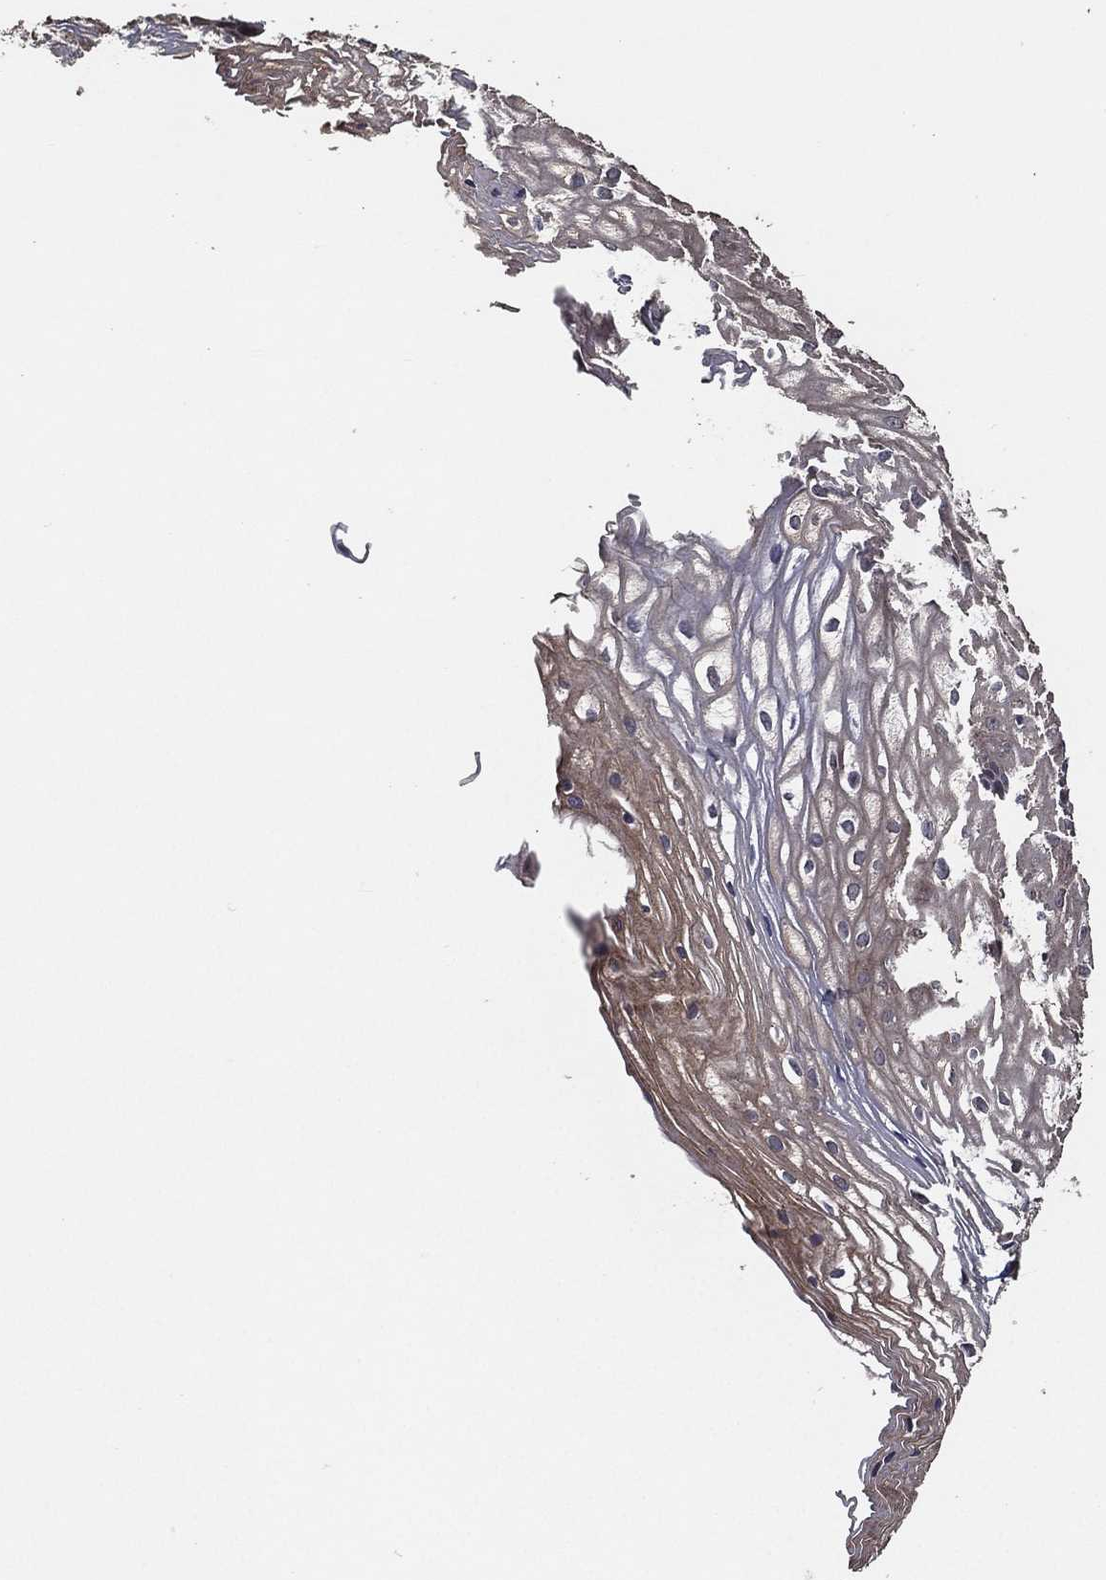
{"staining": {"intensity": "moderate", "quantity": "<25%", "location": "cytoplasmic/membranous"}, "tissue": "vagina", "cell_type": "Squamous epithelial cells", "image_type": "normal", "snomed": [{"axis": "morphology", "description": "Normal tissue, NOS"}, {"axis": "topography", "description": "Vagina"}], "caption": "IHC histopathology image of unremarkable vagina: vagina stained using immunohistochemistry displays low levels of moderate protein expression localized specifically in the cytoplasmic/membranous of squamous epithelial cells, appearing as a cytoplasmic/membranous brown color.", "gene": "PCNT", "patient": {"sex": "female", "age": 34}}